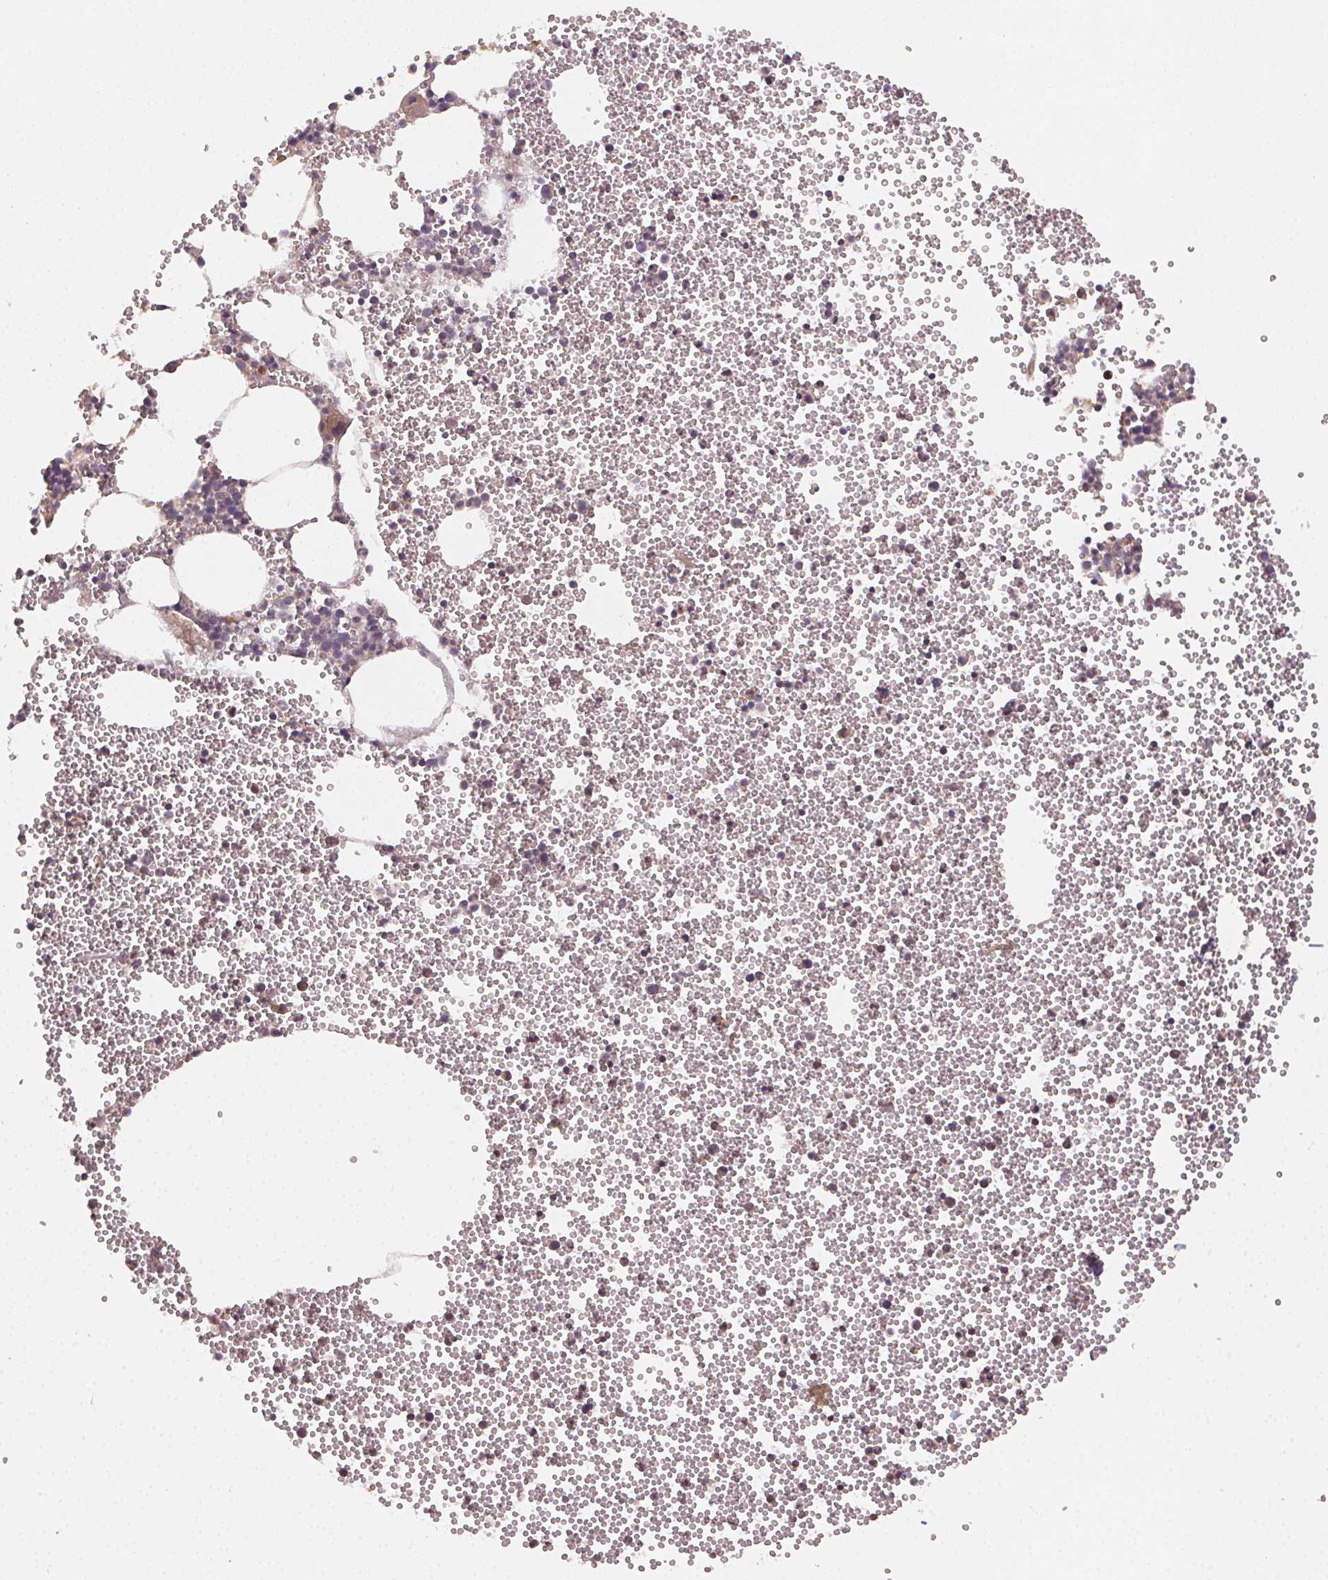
{"staining": {"intensity": "moderate", "quantity": "<25%", "location": "cytoplasmic/membranous"}, "tissue": "bone marrow", "cell_type": "Hematopoietic cells", "image_type": "normal", "snomed": [{"axis": "morphology", "description": "Normal tissue, NOS"}, {"axis": "topography", "description": "Bone marrow"}], "caption": "Immunohistochemistry (IHC) staining of benign bone marrow, which displays low levels of moderate cytoplasmic/membranous expression in about <25% of hematopoietic cells indicating moderate cytoplasmic/membranous protein expression. The staining was performed using DAB (3,3'-diaminobenzidine) (brown) for protein detection and nuclei were counterstained in hematoxylin (blue).", "gene": "RALA", "patient": {"sex": "male", "age": 89}}